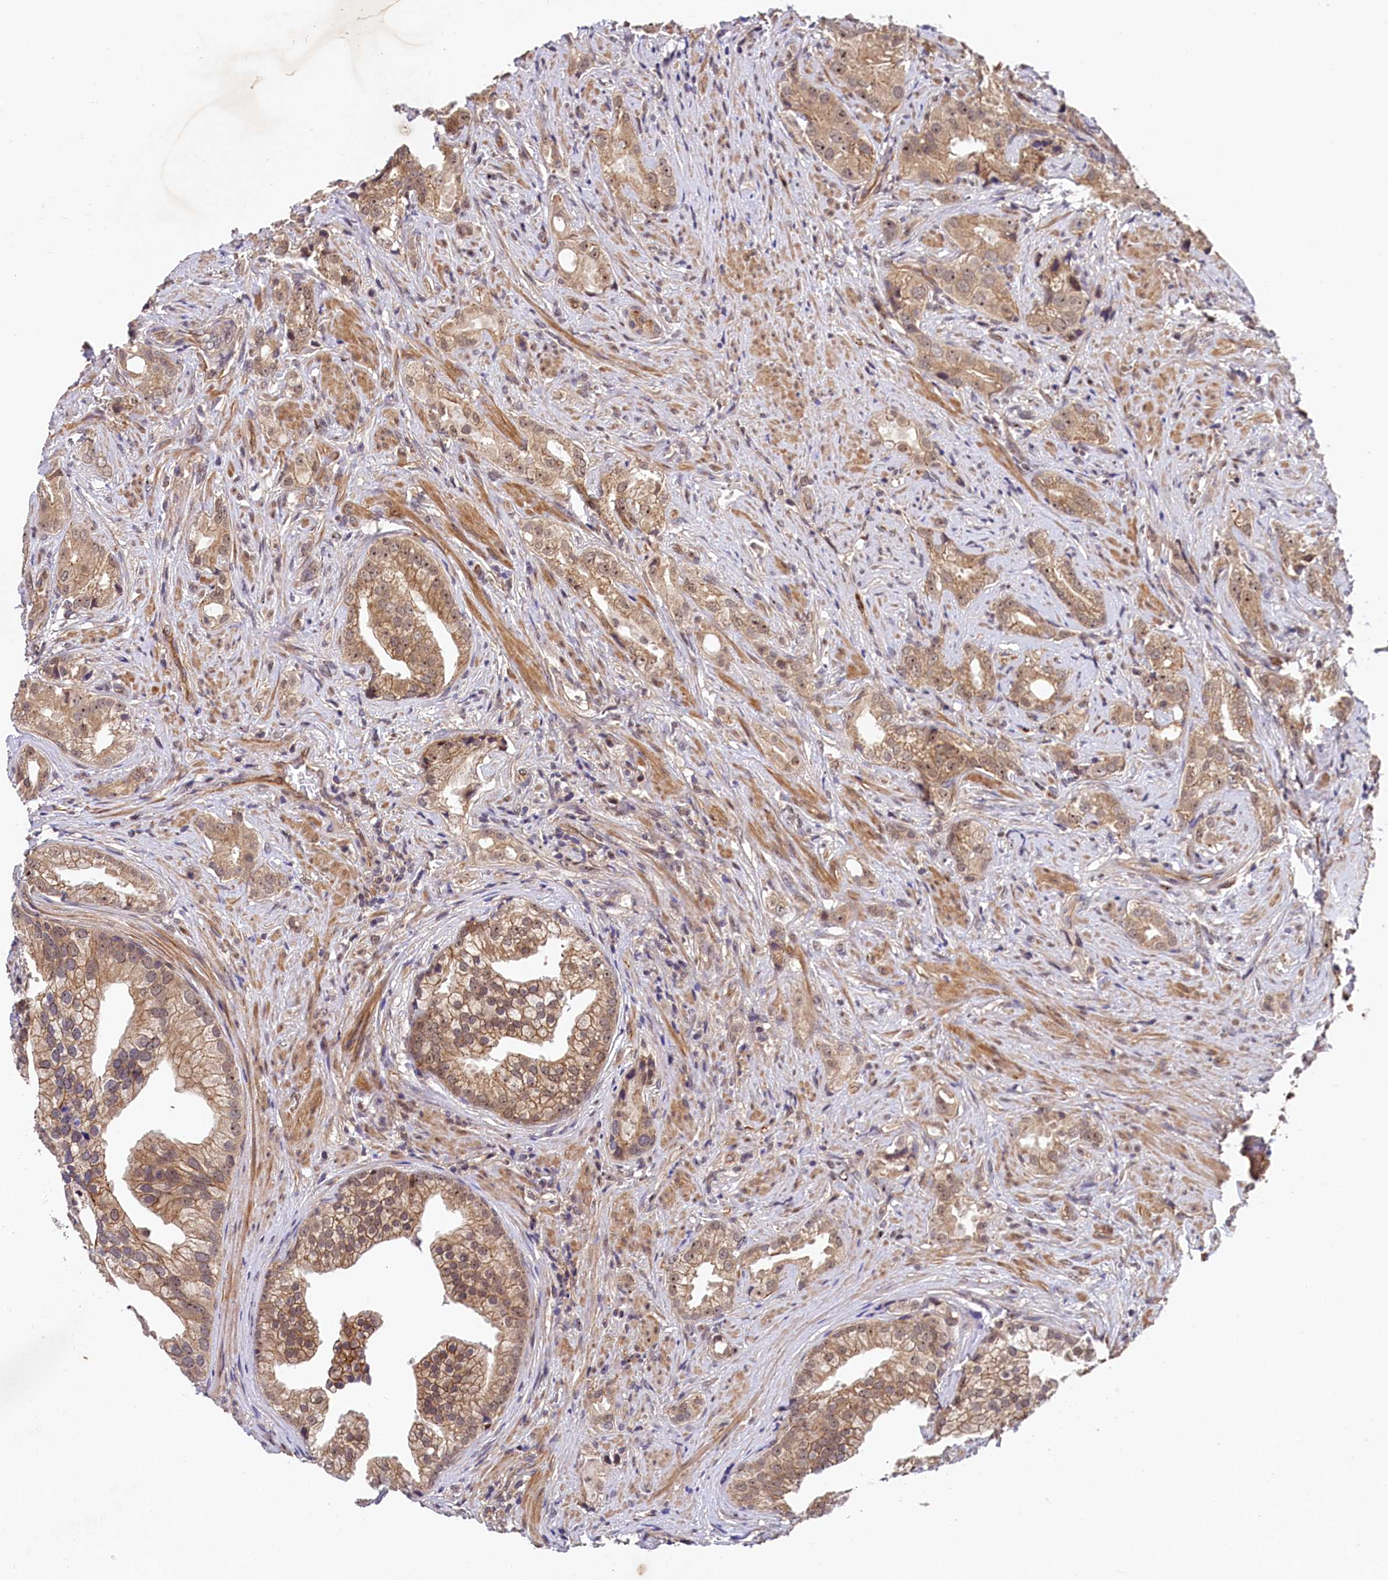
{"staining": {"intensity": "moderate", "quantity": ">75%", "location": "cytoplasmic/membranous"}, "tissue": "prostate cancer", "cell_type": "Tumor cells", "image_type": "cancer", "snomed": [{"axis": "morphology", "description": "Adenocarcinoma, Low grade"}, {"axis": "topography", "description": "Prostate"}], "caption": "Protein staining of prostate cancer tissue demonstrates moderate cytoplasmic/membranous expression in approximately >75% of tumor cells.", "gene": "ARL14EP", "patient": {"sex": "male", "age": 71}}